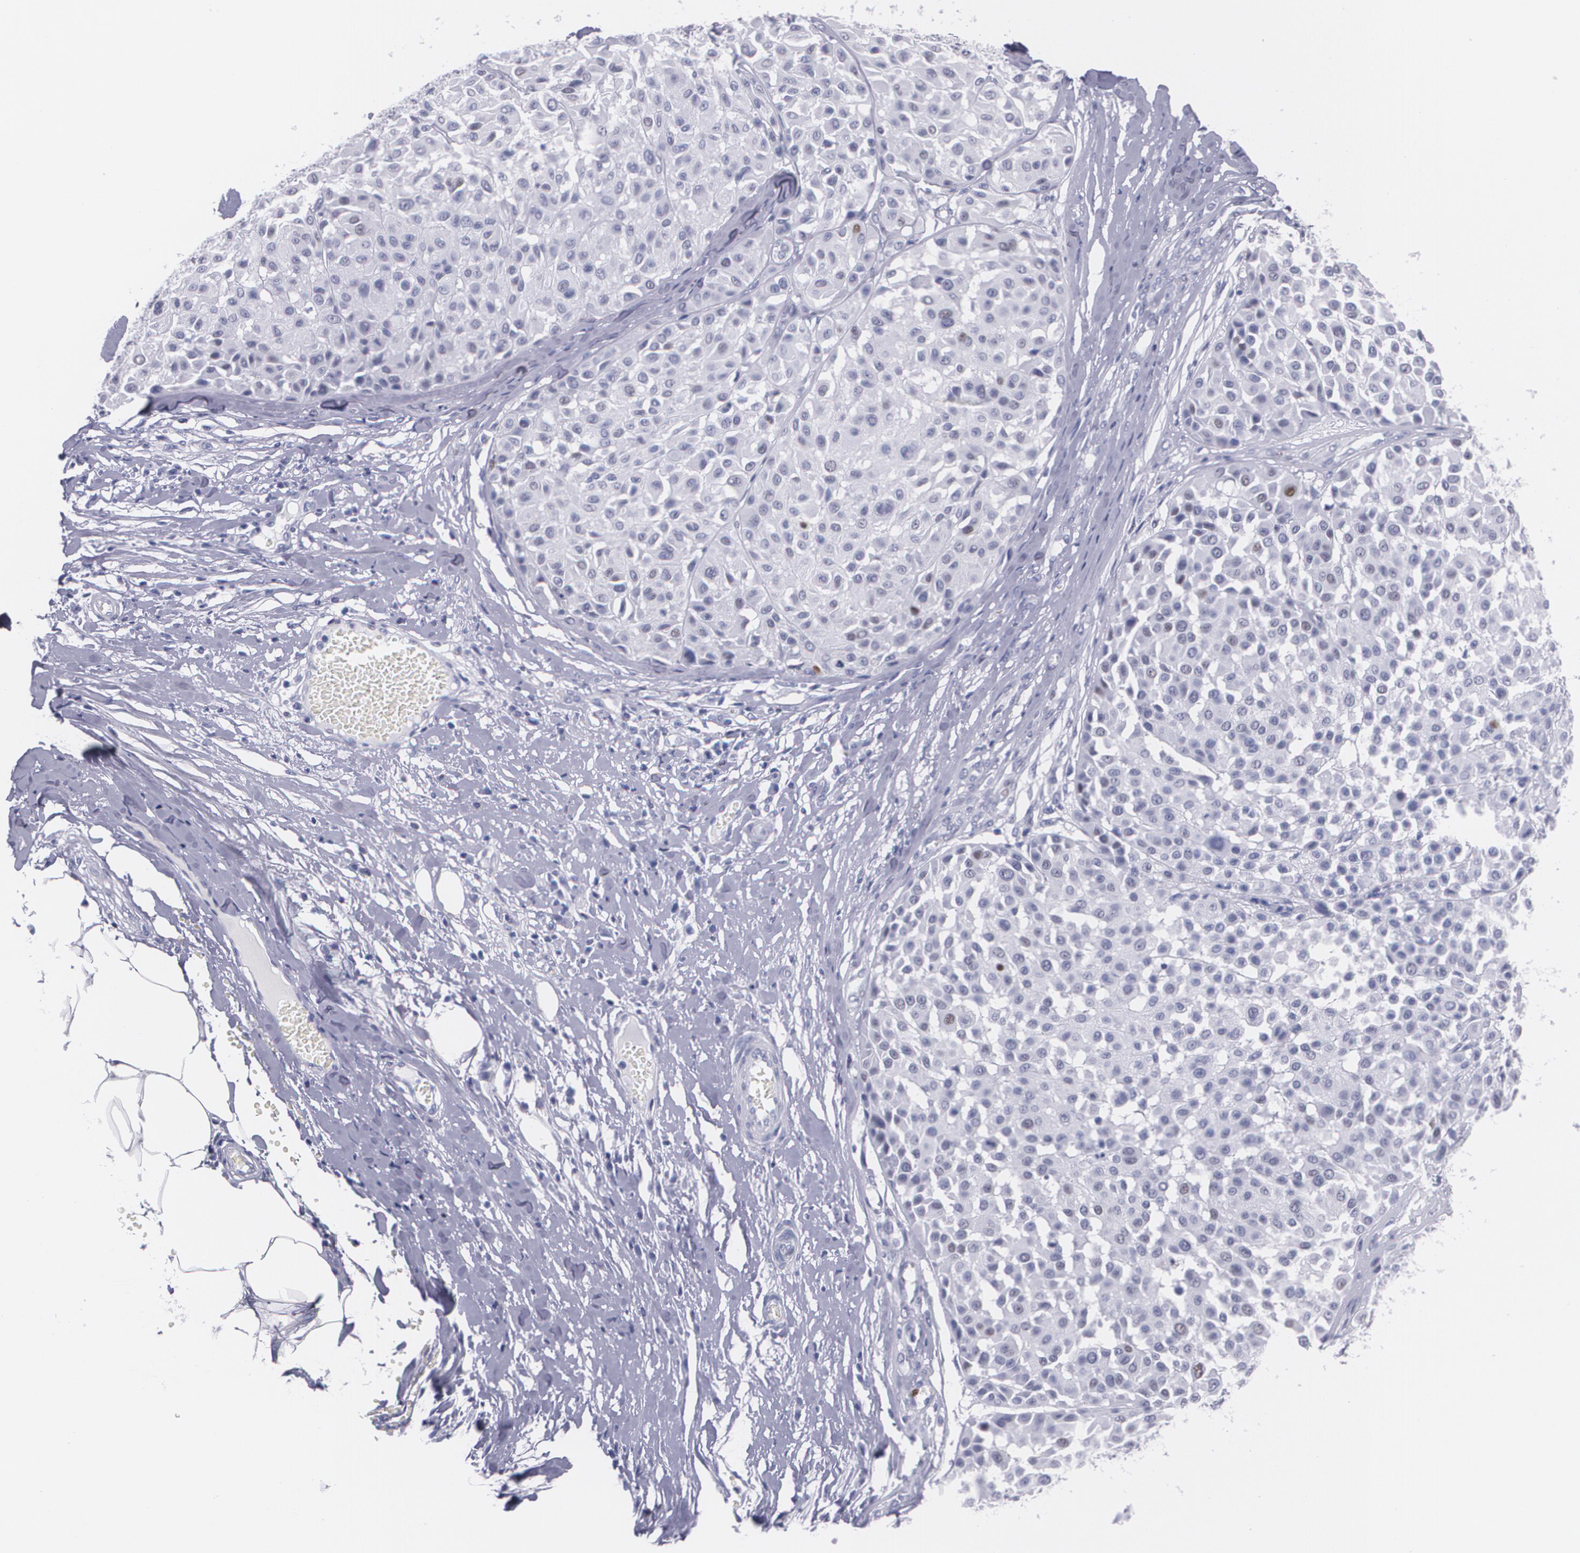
{"staining": {"intensity": "weak", "quantity": "<25%", "location": "nuclear"}, "tissue": "melanoma", "cell_type": "Tumor cells", "image_type": "cancer", "snomed": [{"axis": "morphology", "description": "Malignant melanoma, Metastatic site"}, {"axis": "topography", "description": "Soft tissue"}], "caption": "Human melanoma stained for a protein using IHC displays no staining in tumor cells.", "gene": "TP53", "patient": {"sex": "male", "age": 41}}